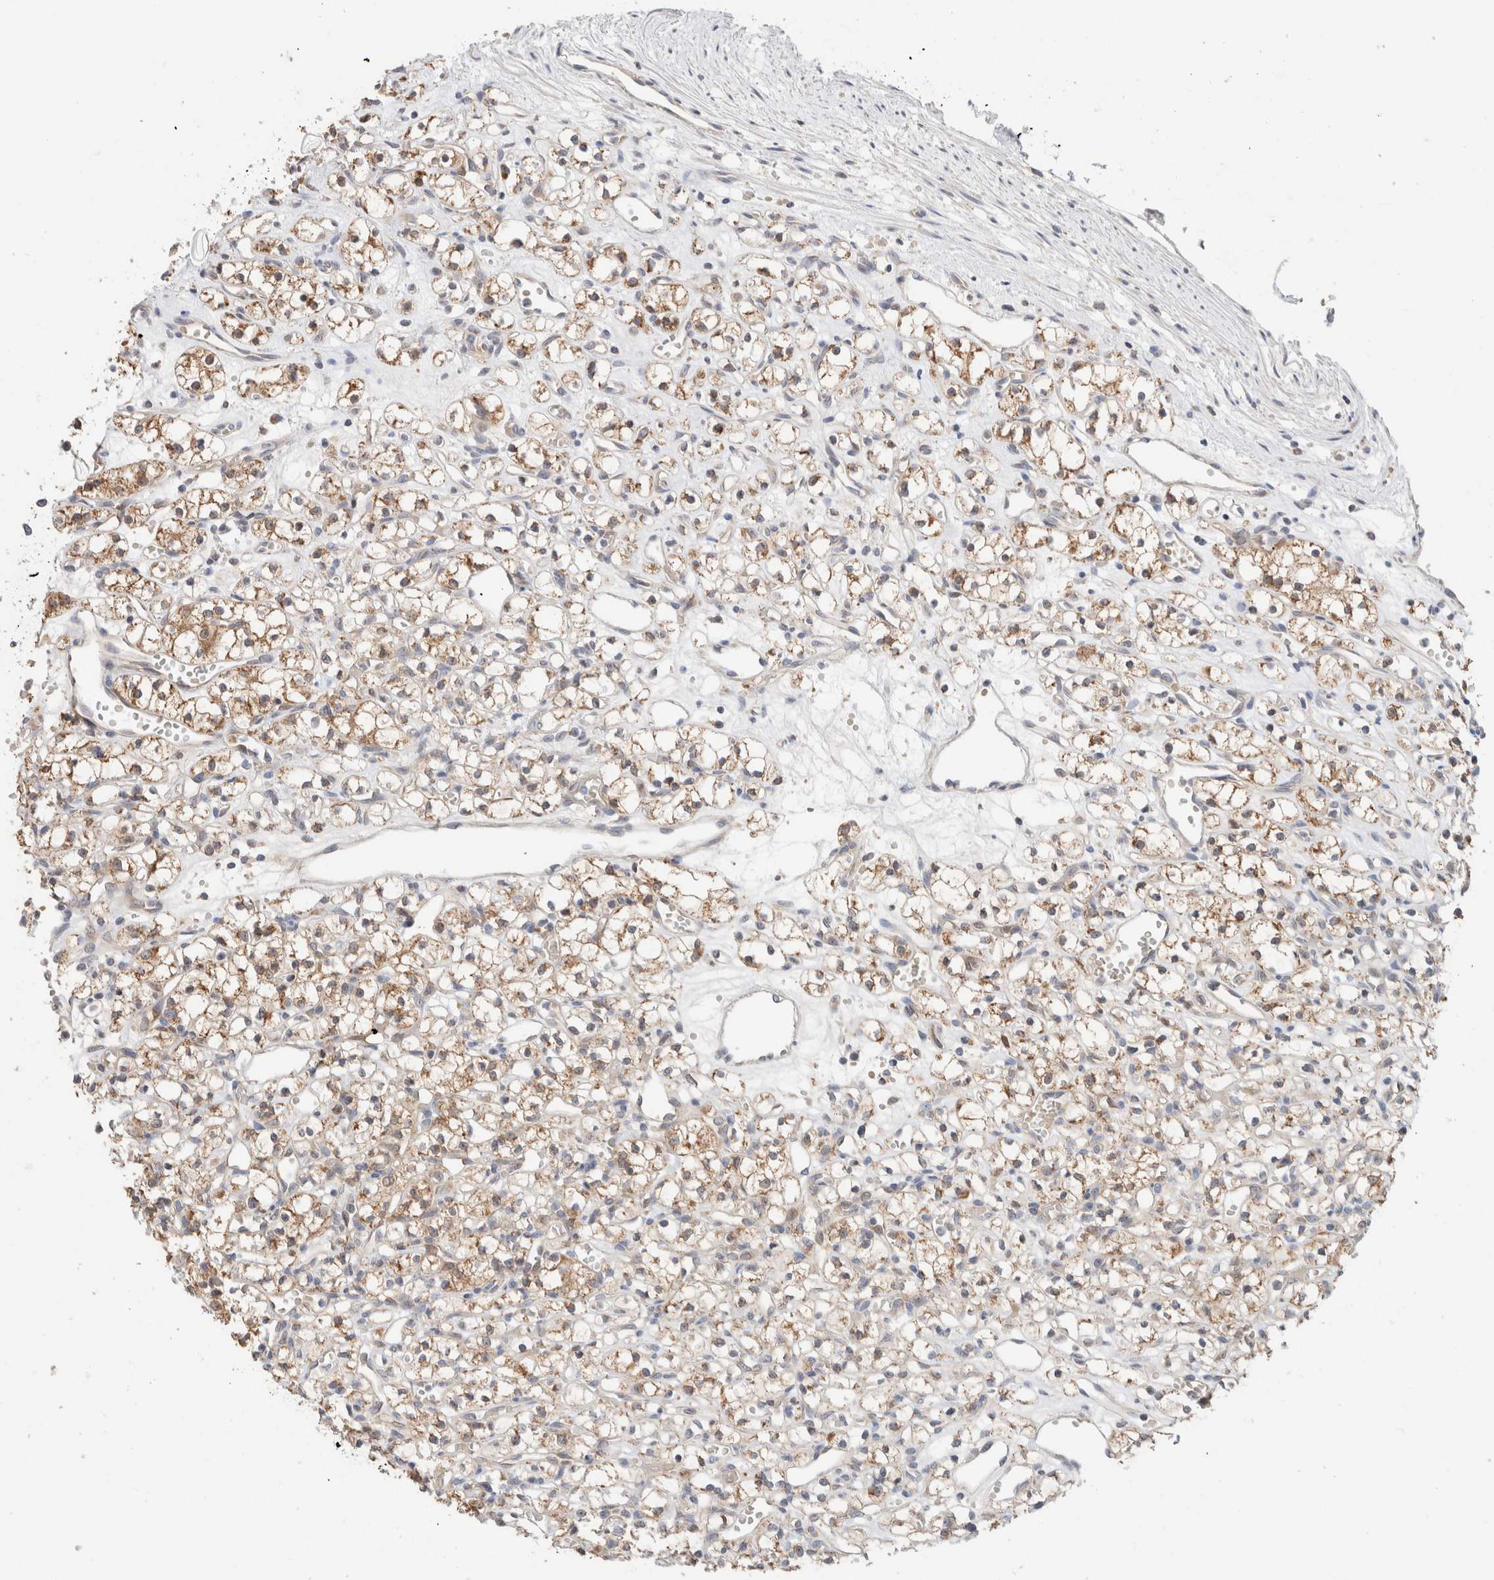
{"staining": {"intensity": "moderate", "quantity": ">75%", "location": "cytoplasmic/membranous"}, "tissue": "renal cancer", "cell_type": "Tumor cells", "image_type": "cancer", "snomed": [{"axis": "morphology", "description": "Adenocarcinoma, NOS"}, {"axis": "topography", "description": "Kidney"}], "caption": "The photomicrograph exhibits immunohistochemical staining of renal cancer (adenocarcinoma). There is moderate cytoplasmic/membranous positivity is seen in about >75% of tumor cells. (IHC, brightfield microscopy, high magnification).", "gene": "CA13", "patient": {"sex": "female", "age": 59}}